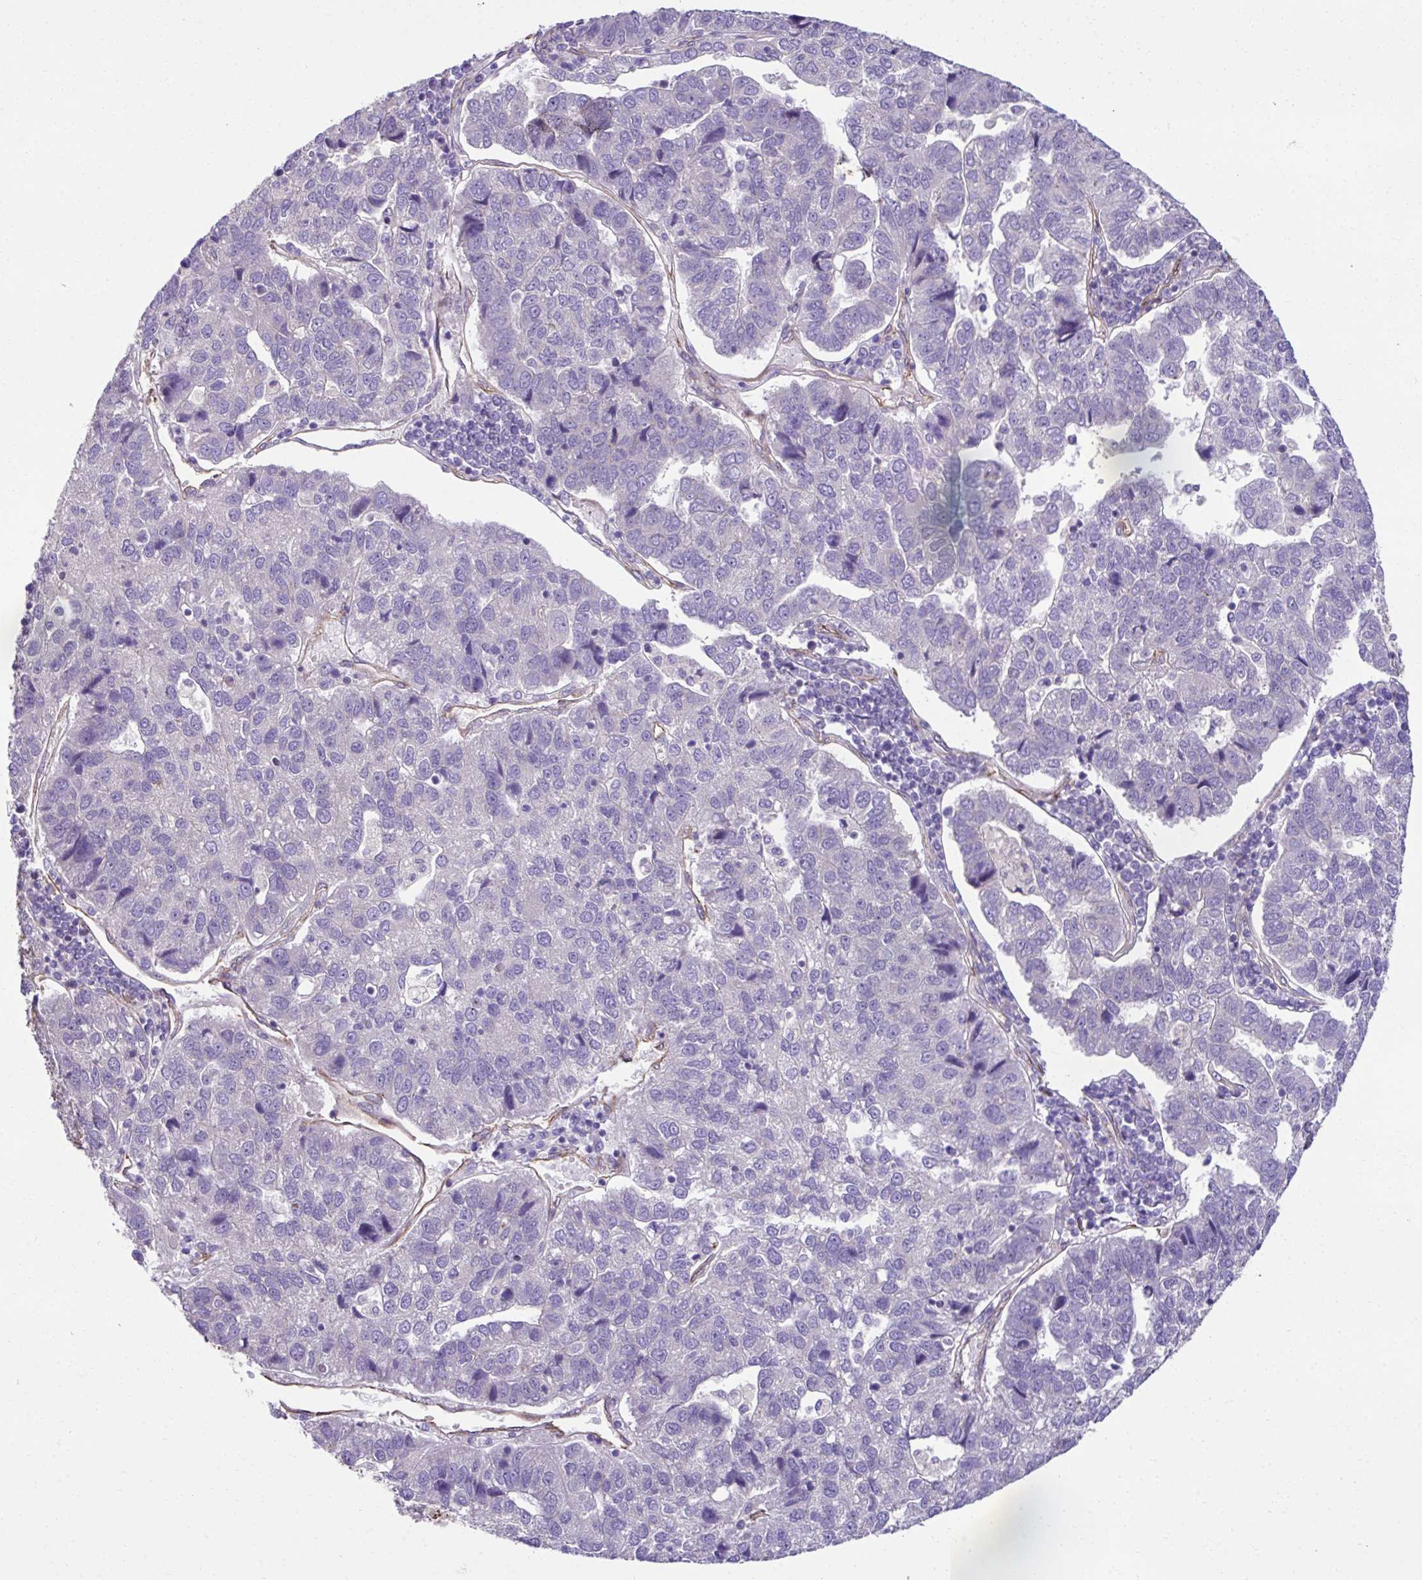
{"staining": {"intensity": "negative", "quantity": "none", "location": "none"}, "tissue": "pancreatic cancer", "cell_type": "Tumor cells", "image_type": "cancer", "snomed": [{"axis": "morphology", "description": "Adenocarcinoma, NOS"}, {"axis": "topography", "description": "Pancreas"}], "caption": "IHC of human pancreatic cancer (adenocarcinoma) reveals no positivity in tumor cells. (Brightfield microscopy of DAB IHC at high magnification).", "gene": "TRIM52", "patient": {"sex": "female", "age": 61}}